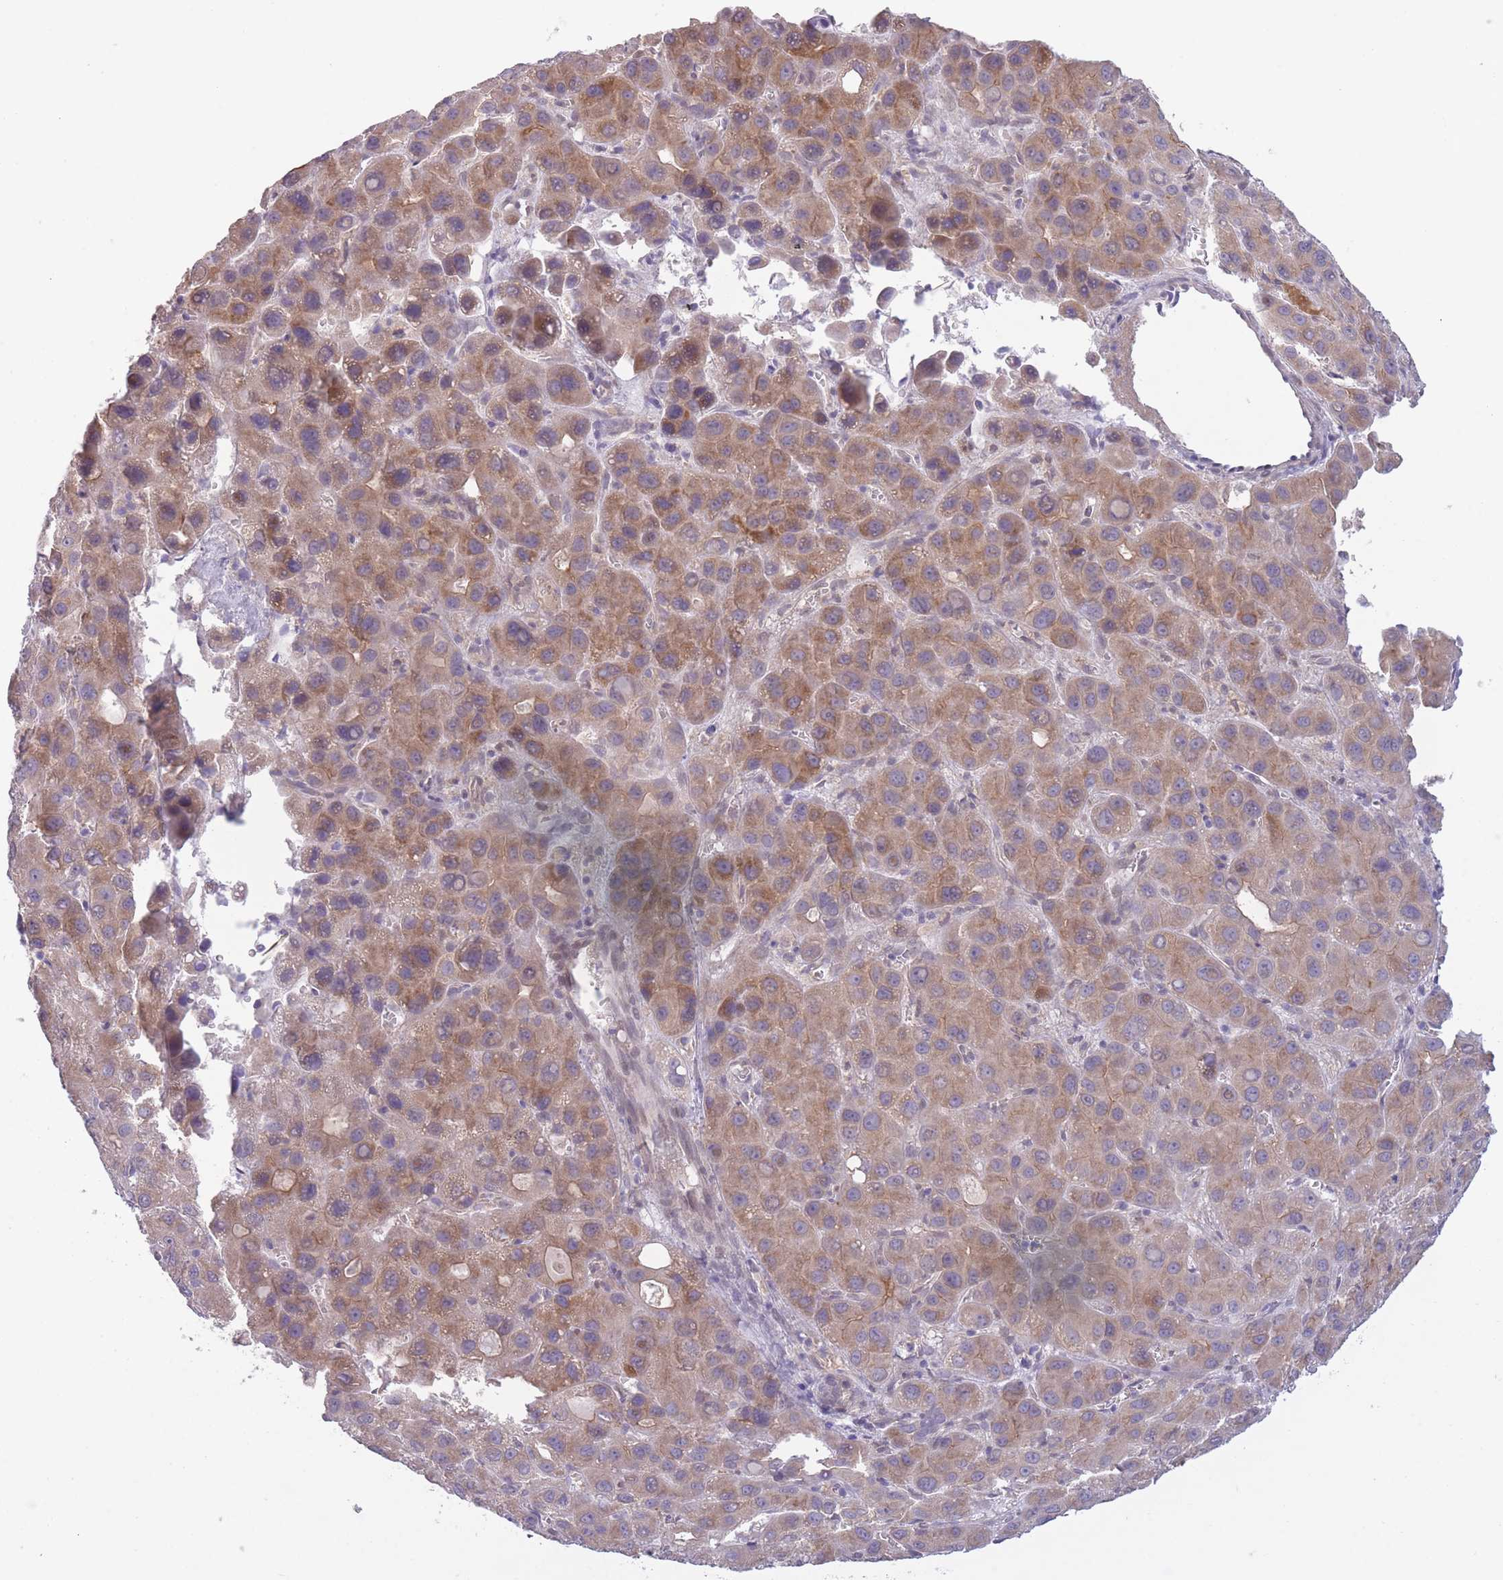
{"staining": {"intensity": "moderate", "quantity": ">75%", "location": "cytoplasmic/membranous"}, "tissue": "liver cancer", "cell_type": "Tumor cells", "image_type": "cancer", "snomed": [{"axis": "morphology", "description": "Carcinoma, Hepatocellular, NOS"}, {"axis": "topography", "description": "Liver"}], "caption": "Liver cancer (hepatocellular carcinoma) tissue reveals moderate cytoplasmic/membranous staining in approximately >75% of tumor cells, visualized by immunohistochemistry. (DAB IHC with brightfield microscopy, high magnification).", "gene": "ARPIN", "patient": {"sex": "male", "age": 55}}